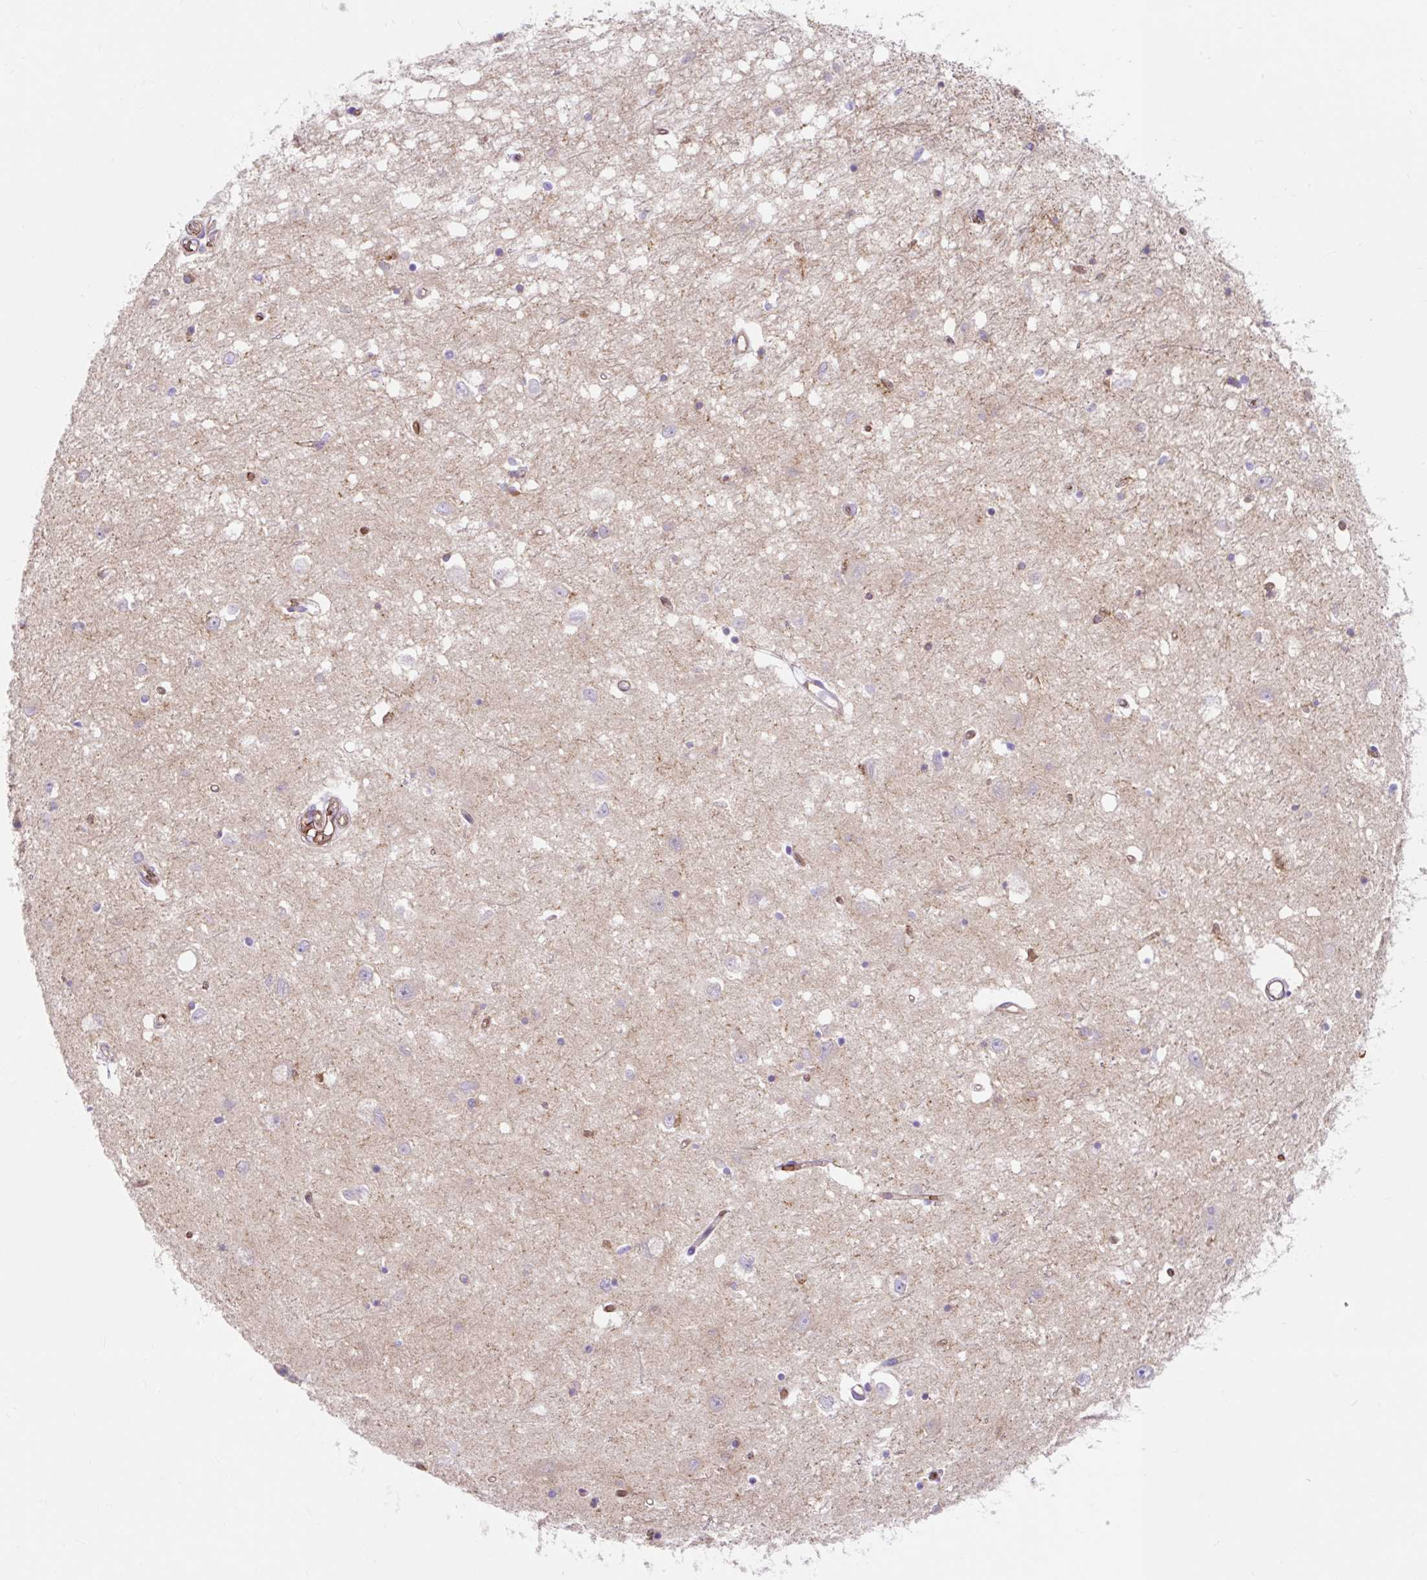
{"staining": {"intensity": "strong", "quantity": "<25%", "location": "cytoplasmic/membranous,nuclear"}, "tissue": "caudate", "cell_type": "Glial cells", "image_type": "normal", "snomed": [{"axis": "morphology", "description": "Normal tissue, NOS"}, {"axis": "topography", "description": "Lateral ventricle wall"}], "caption": "Approximately <25% of glial cells in normal human caudate exhibit strong cytoplasmic/membranous,nuclear protein positivity as visualized by brown immunohistochemical staining.", "gene": "HIP1R", "patient": {"sex": "male", "age": 70}}